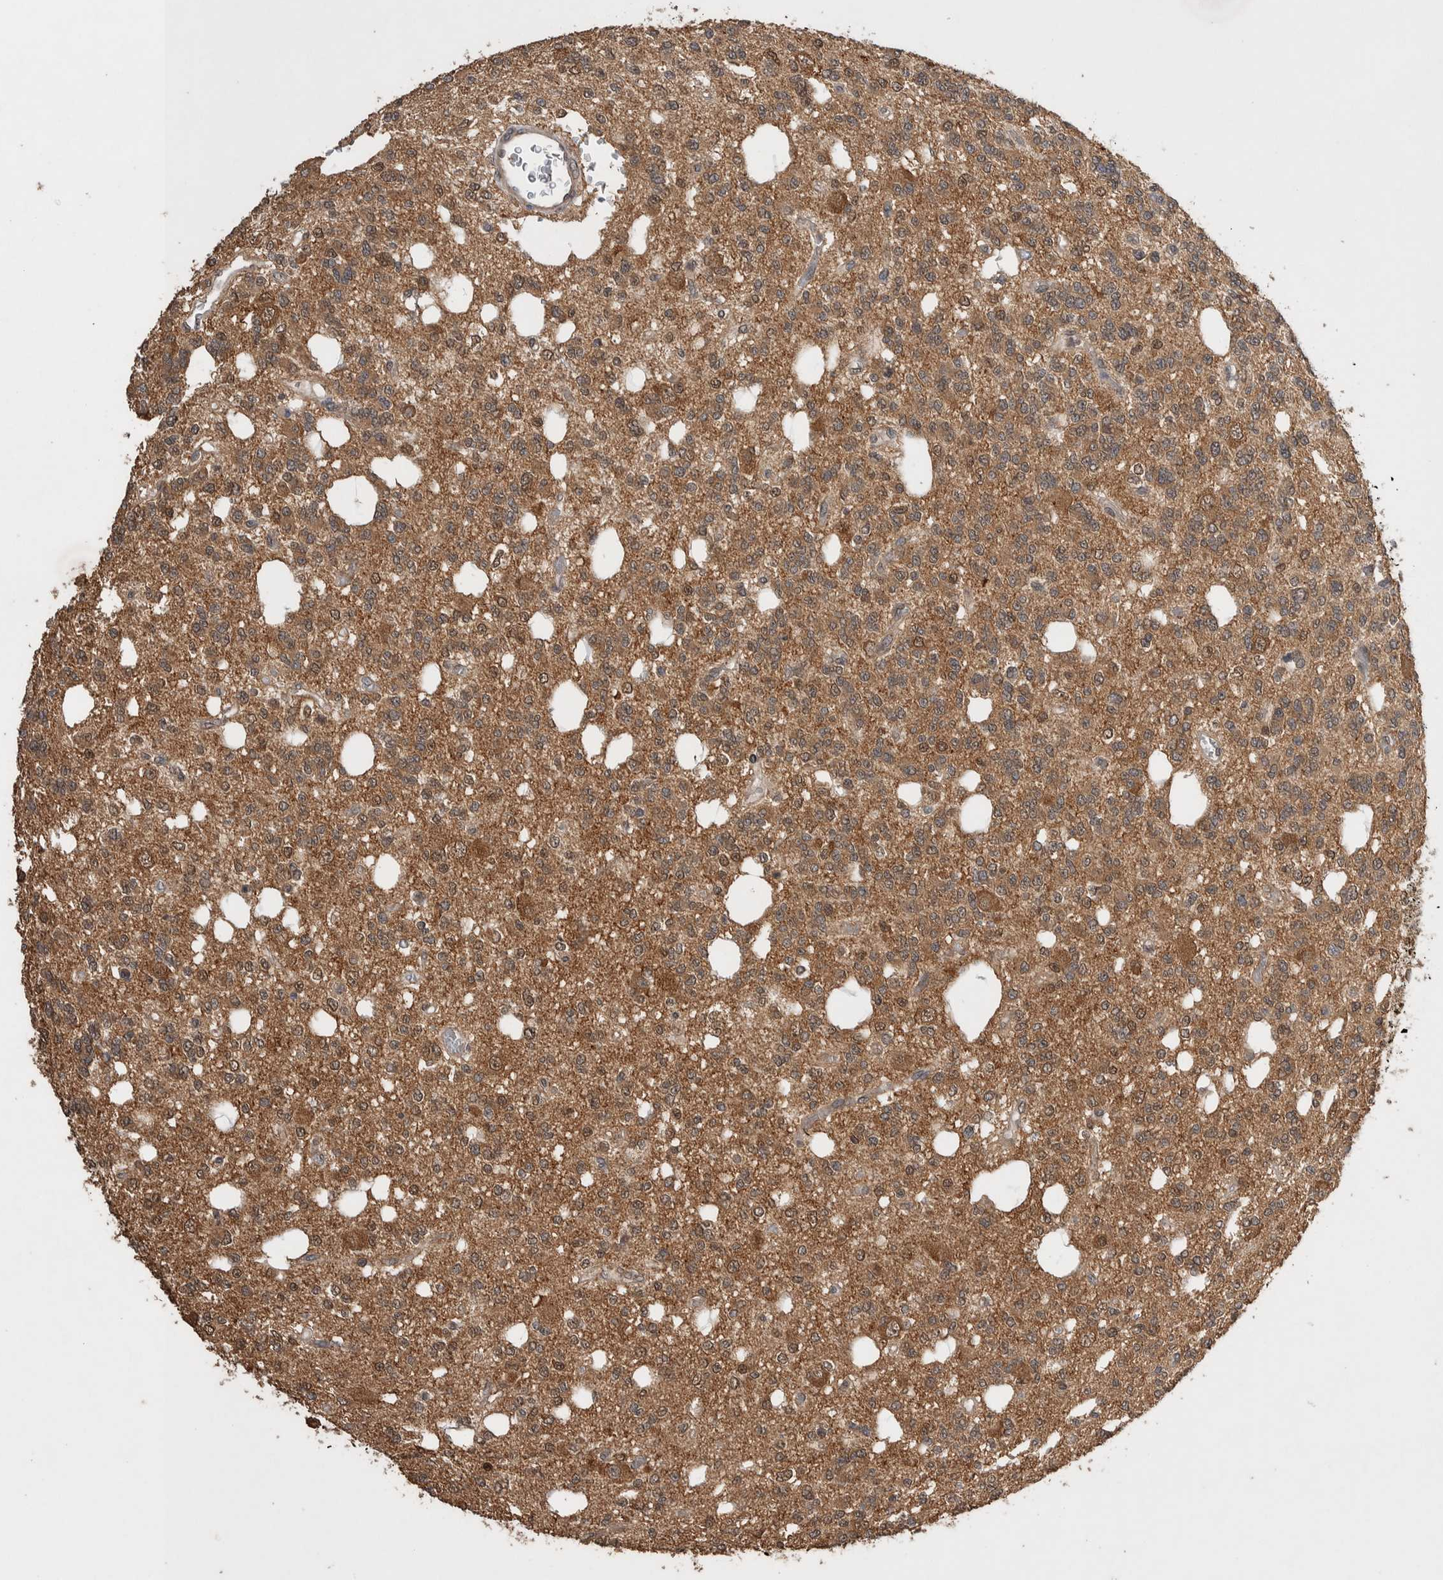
{"staining": {"intensity": "moderate", "quantity": "25%-75%", "location": "cytoplasmic/membranous,nuclear"}, "tissue": "glioma", "cell_type": "Tumor cells", "image_type": "cancer", "snomed": [{"axis": "morphology", "description": "Glioma, malignant, Low grade"}, {"axis": "topography", "description": "Brain"}], "caption": "Immunohistochemical staining of malignant glioma (low-grade) reveals medium levels of moderate cytoplasmic/membranous and nuclear protein staining in about 25%-75% of tumor cells.", "gene": "DVL2", "patient": {"sex": "male", "age": 38}}